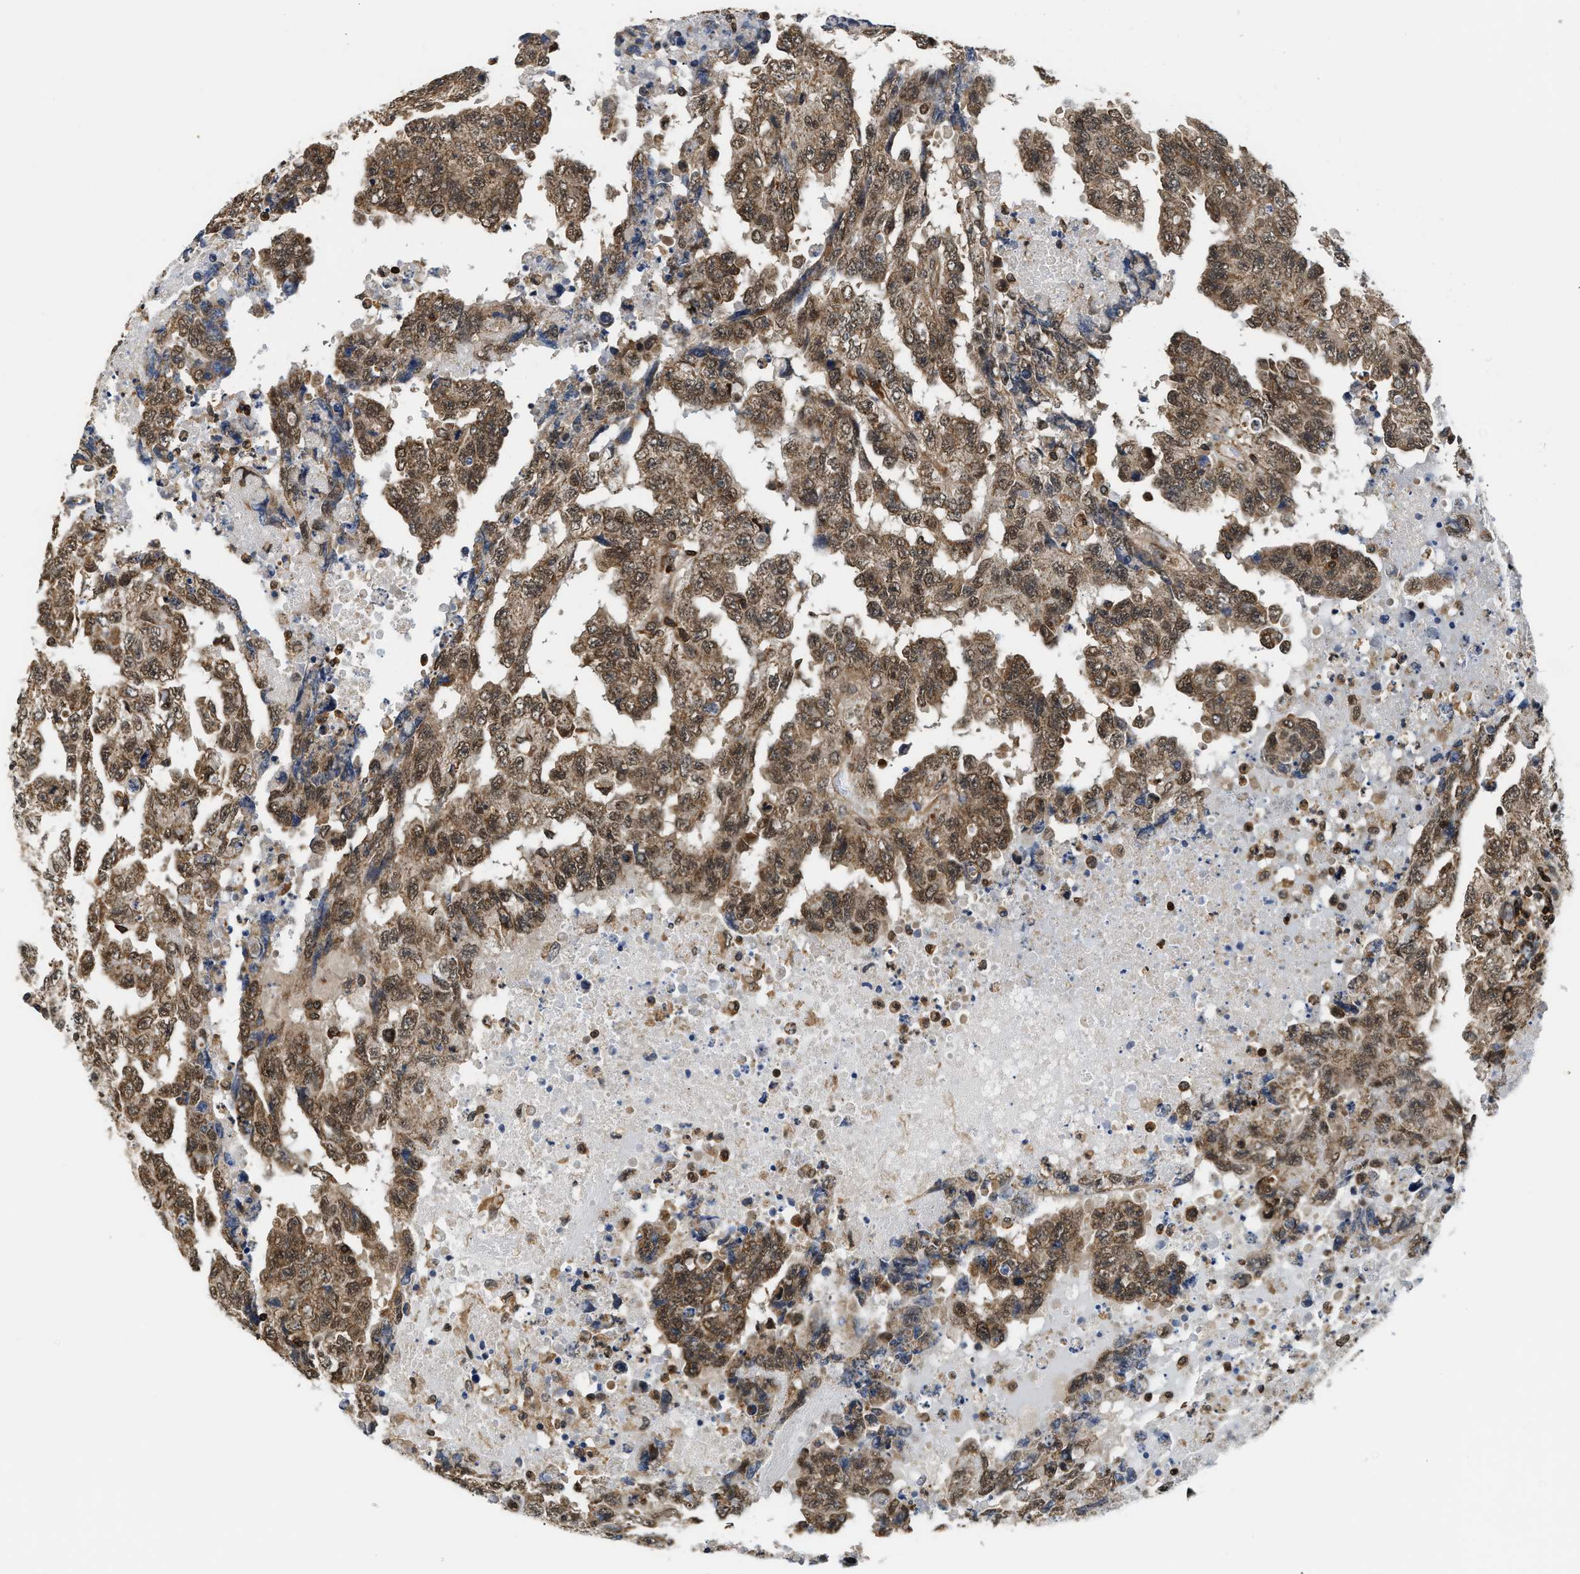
{"staining": {"intensity": "moderate", "quantity": ">75%", "location": "cytoplasmic/membranous,nuclear"}, "tissue": "testis cancer", "cell_type": "Tumor cells", "image_type": "cancer", "snomed": [{"axis": "morphology", "description": "Necrosis, NOS"}, {"axis": "morphology", "description": "Carcinoma, Embryonal, NOS"}, {"axis": "topography", "description": "Testis"}], "caption": "Testis cancer stained with a protein marker displays moderate staining in tumor cells.", "gene": "STK10", "patient": {"sex": "male", "age": 19}}